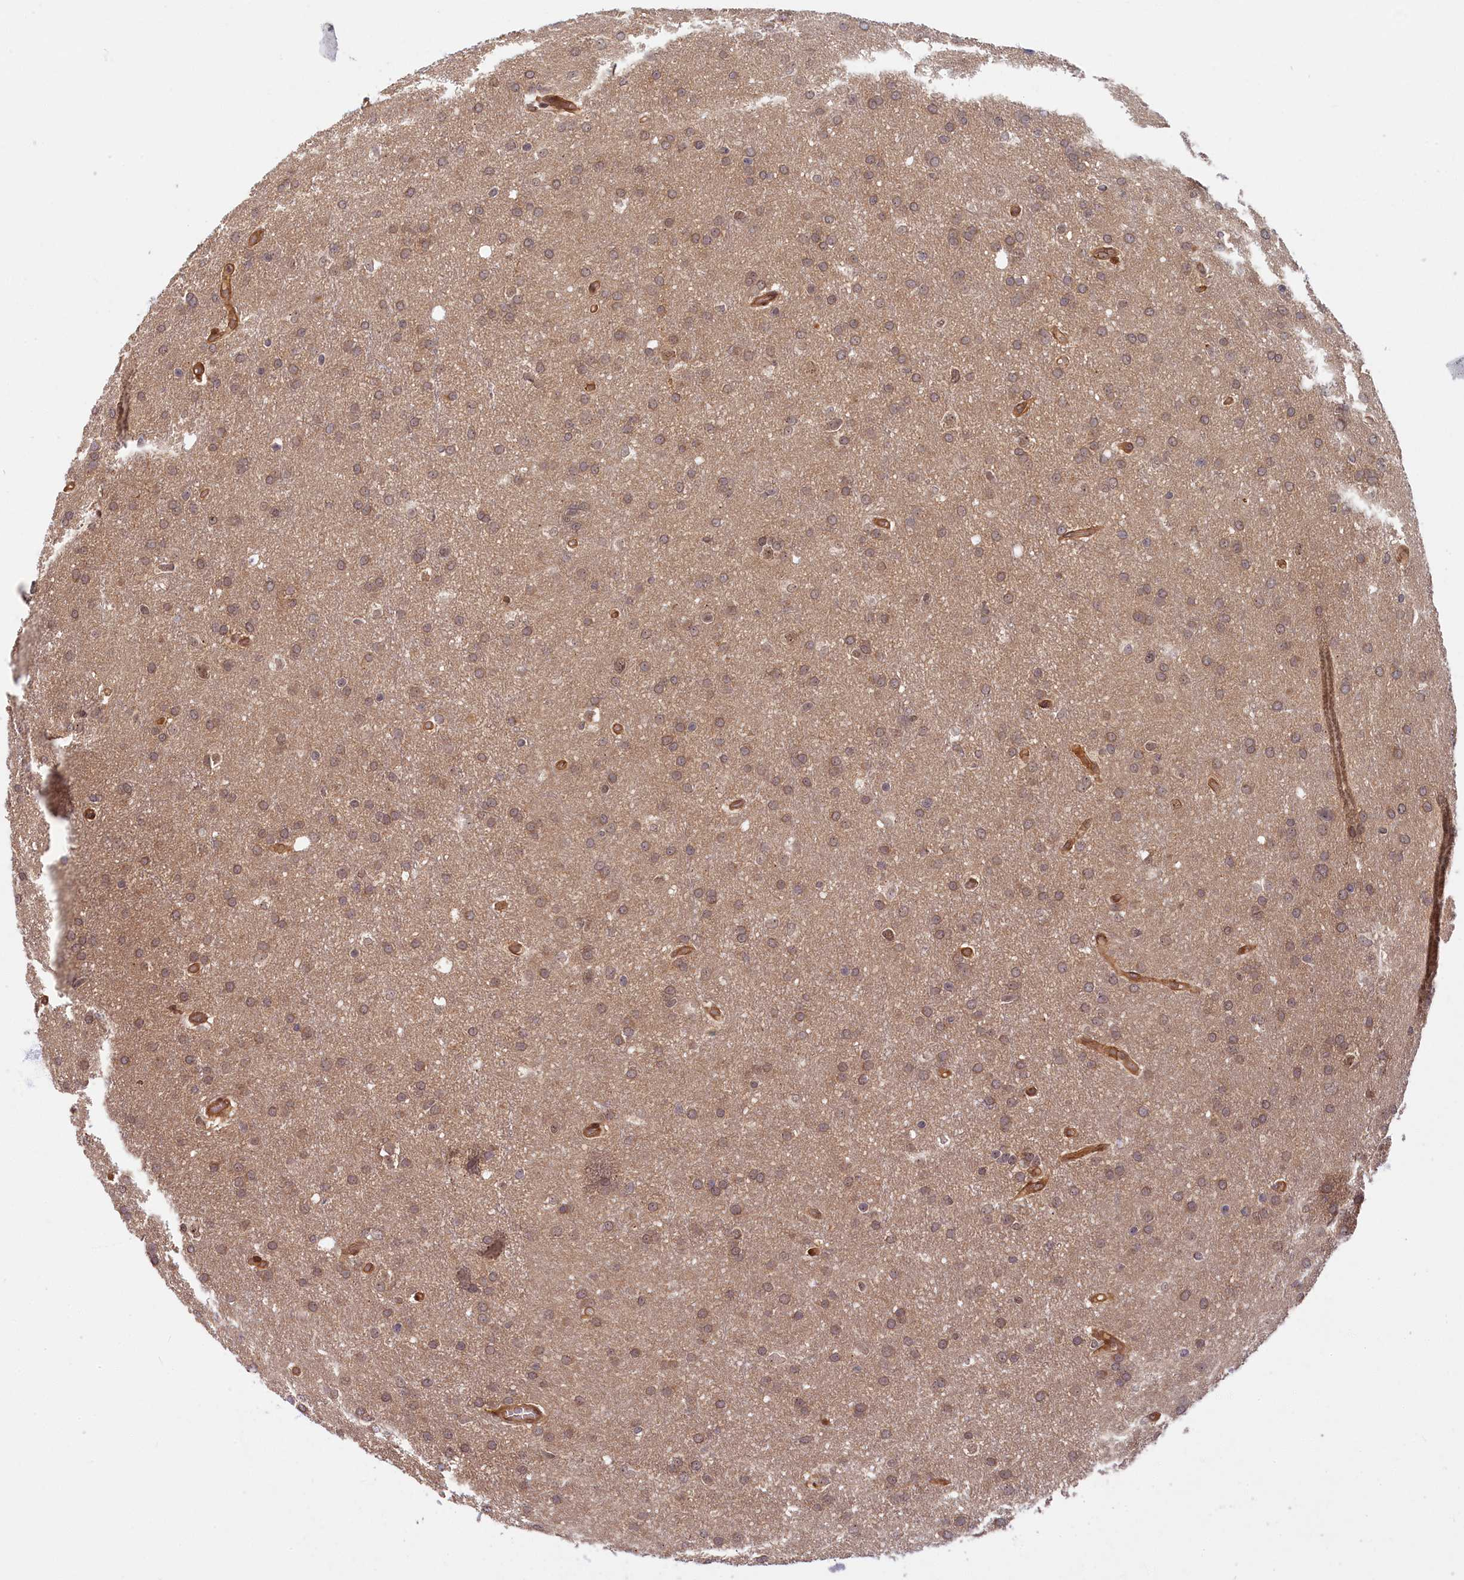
{"staining": {"intensity": "weak", "quantity": "25%-75%", "location": "nuclear"}, "tissue": "glioma", "cell_type": "Tumor cells", "image_type": "cancer", "snomed": [{"axis": "morphology", "description": "Glioma, malignant, High grade"}, {"axis": "topography", "description": "Cerebral cortex"}], "caption": "Weak nuclear staining is present in approximately 25%-75% of tumor cells in malignant high-grade glioma.", "gene": "SNRK", "patient": {"sex": "female", "age": 36}}